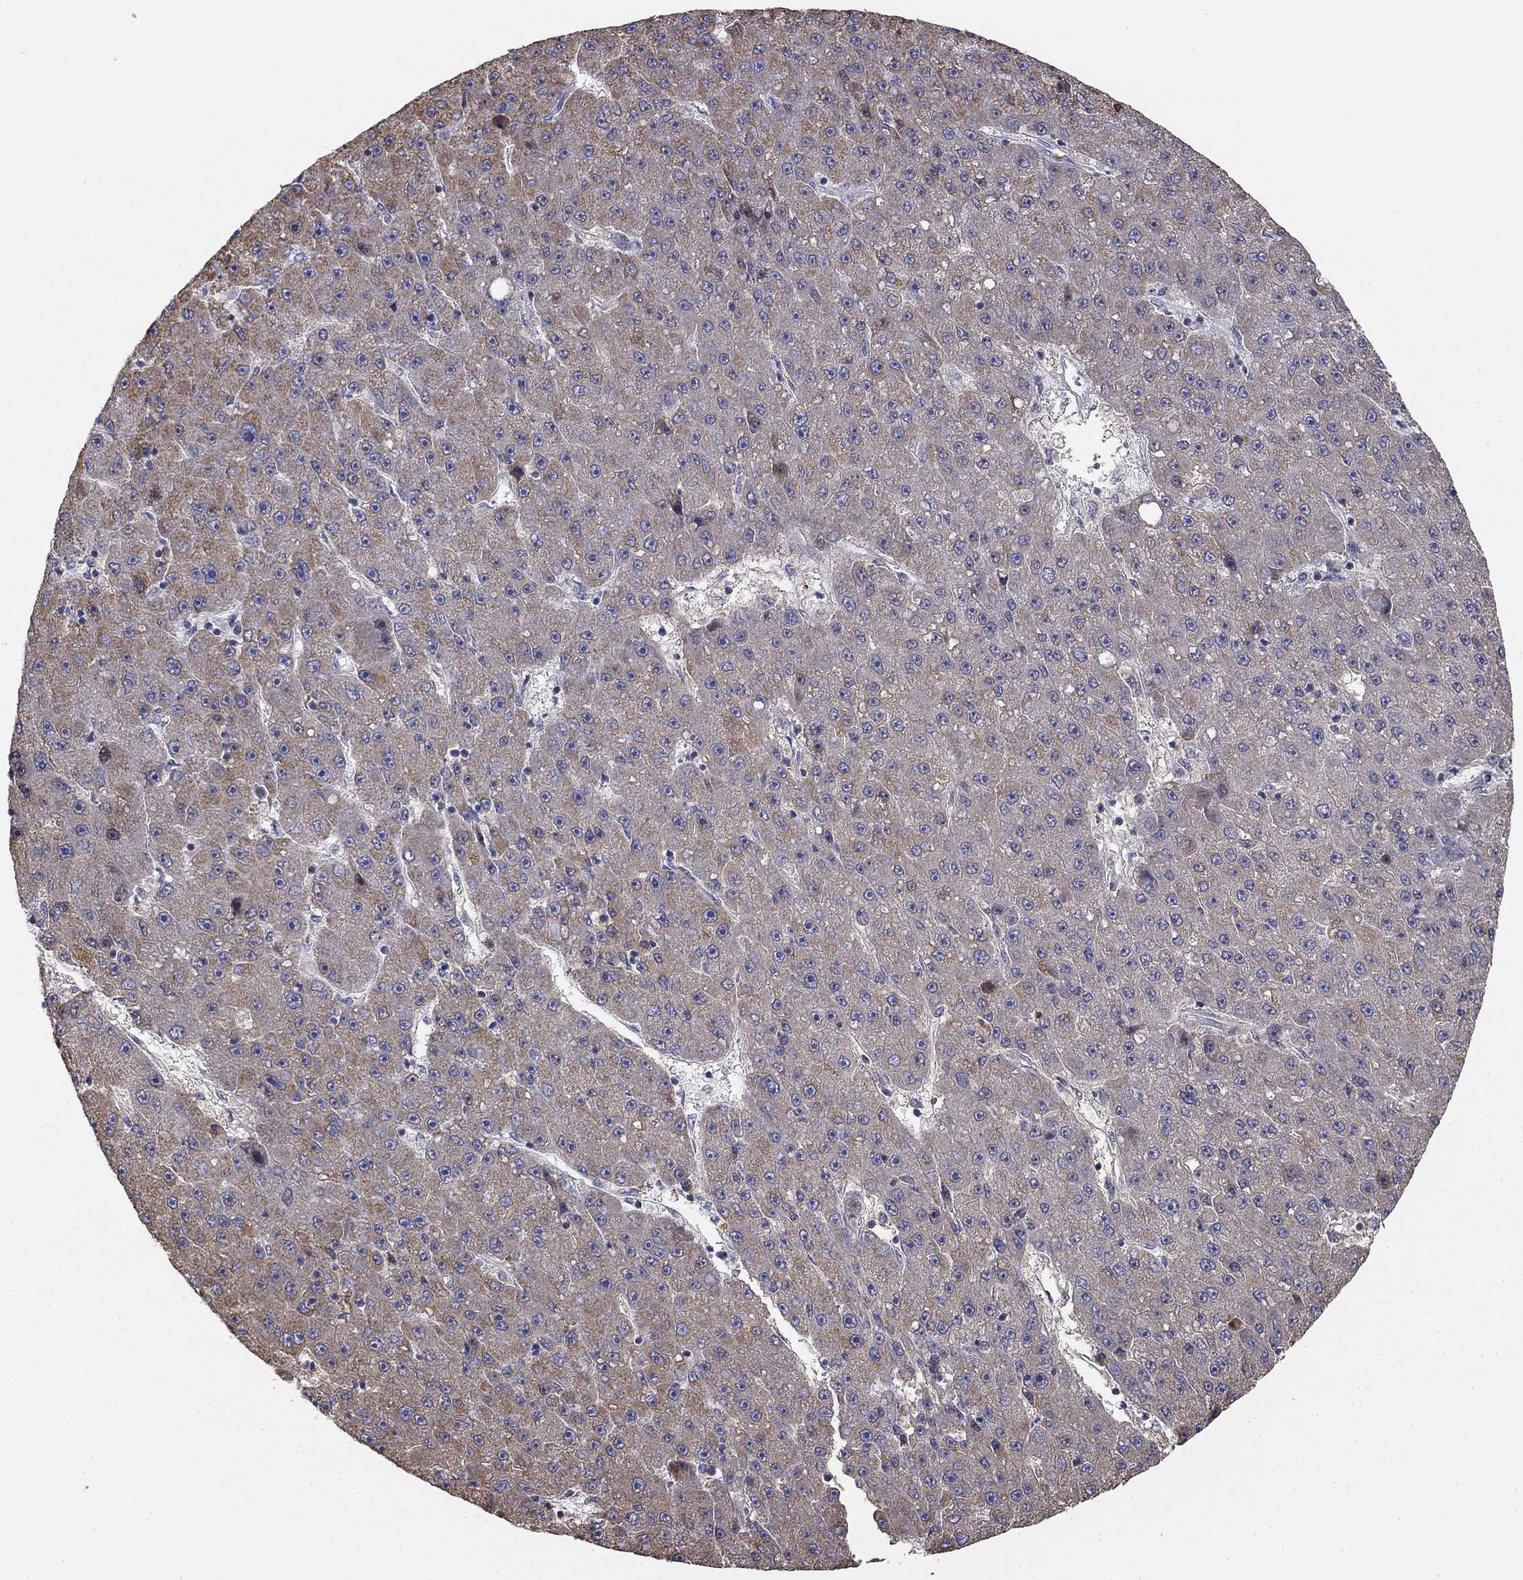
{"staining": {"intensity": "moderate", "quantity": "<25%", "location": "cytoplasmic/membranous"}, "tissue": "liver cancer", "cell_type": "Tumor cells", "image_type": "cancer", "snomed": [{"axis": "morphology", "description": "Carcinoma, Hepatocellular, NOS"}, {"axis": "topography", "description": "Liver"}], "caption": "The image exhibits staining of liver hepatocellular carcinoma, revealing moderate cytoplasmic/membranous protein staining (brown color) within tumor cells.", "gene": "SLC2A9", "patient": {"sex": "male", "age": 67}}